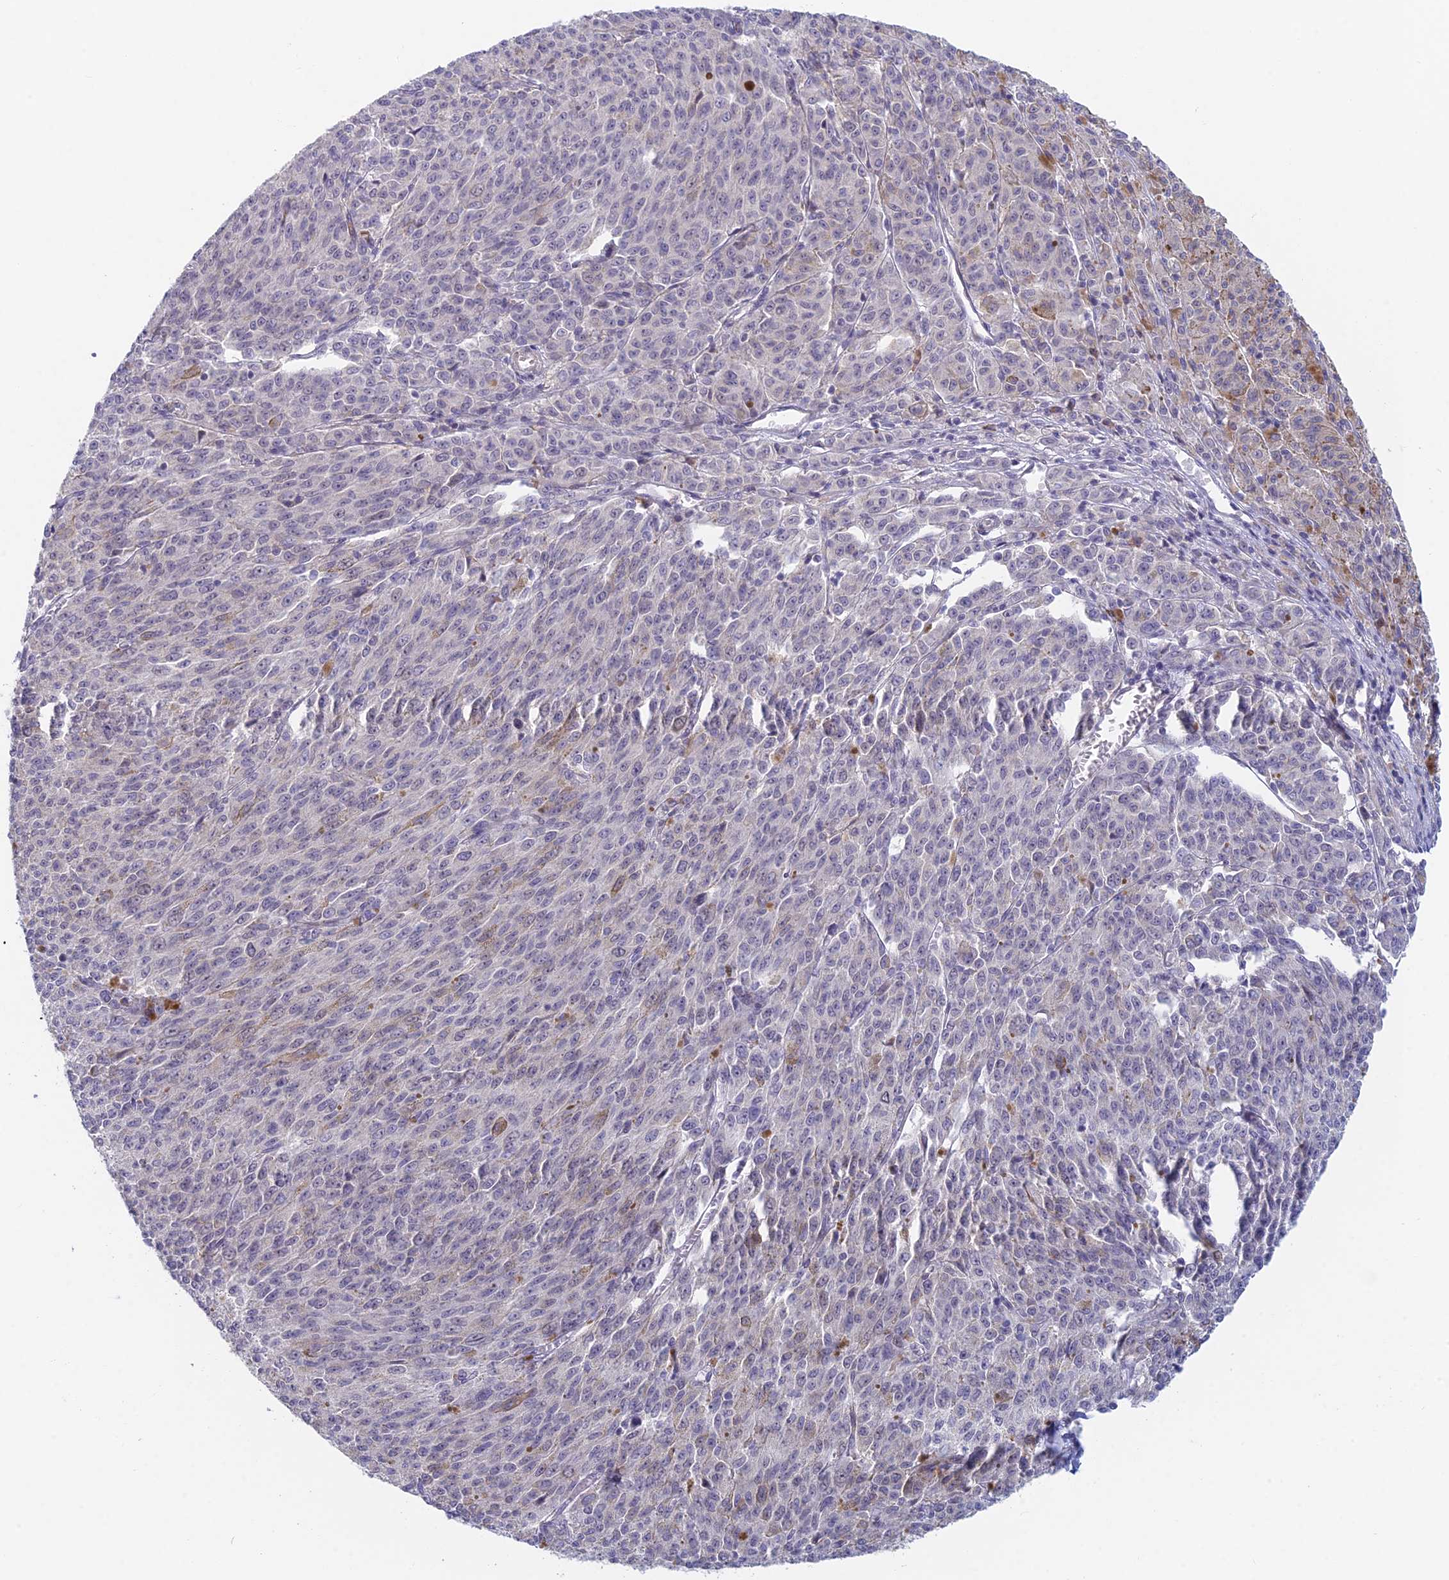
{"staining": {"intensity": "negative", "quantity": "none", "location": "none"}, "tissue": "melanoma", "cell_type": "Tumor cells", "image_type": "cancer", "snomed": [{"axis": "morphology", "description": "Malignant melanoma, NOS"}, {"axis": "topography", "description": "Skin"}], "caption": "An immunohistochemistry (IHC) micrograph of melanoma is shown. There is no staining in tumor cells of melanoma.", "gene": "PPP1R26", "patient": {"sex": "female", "age": 52}}